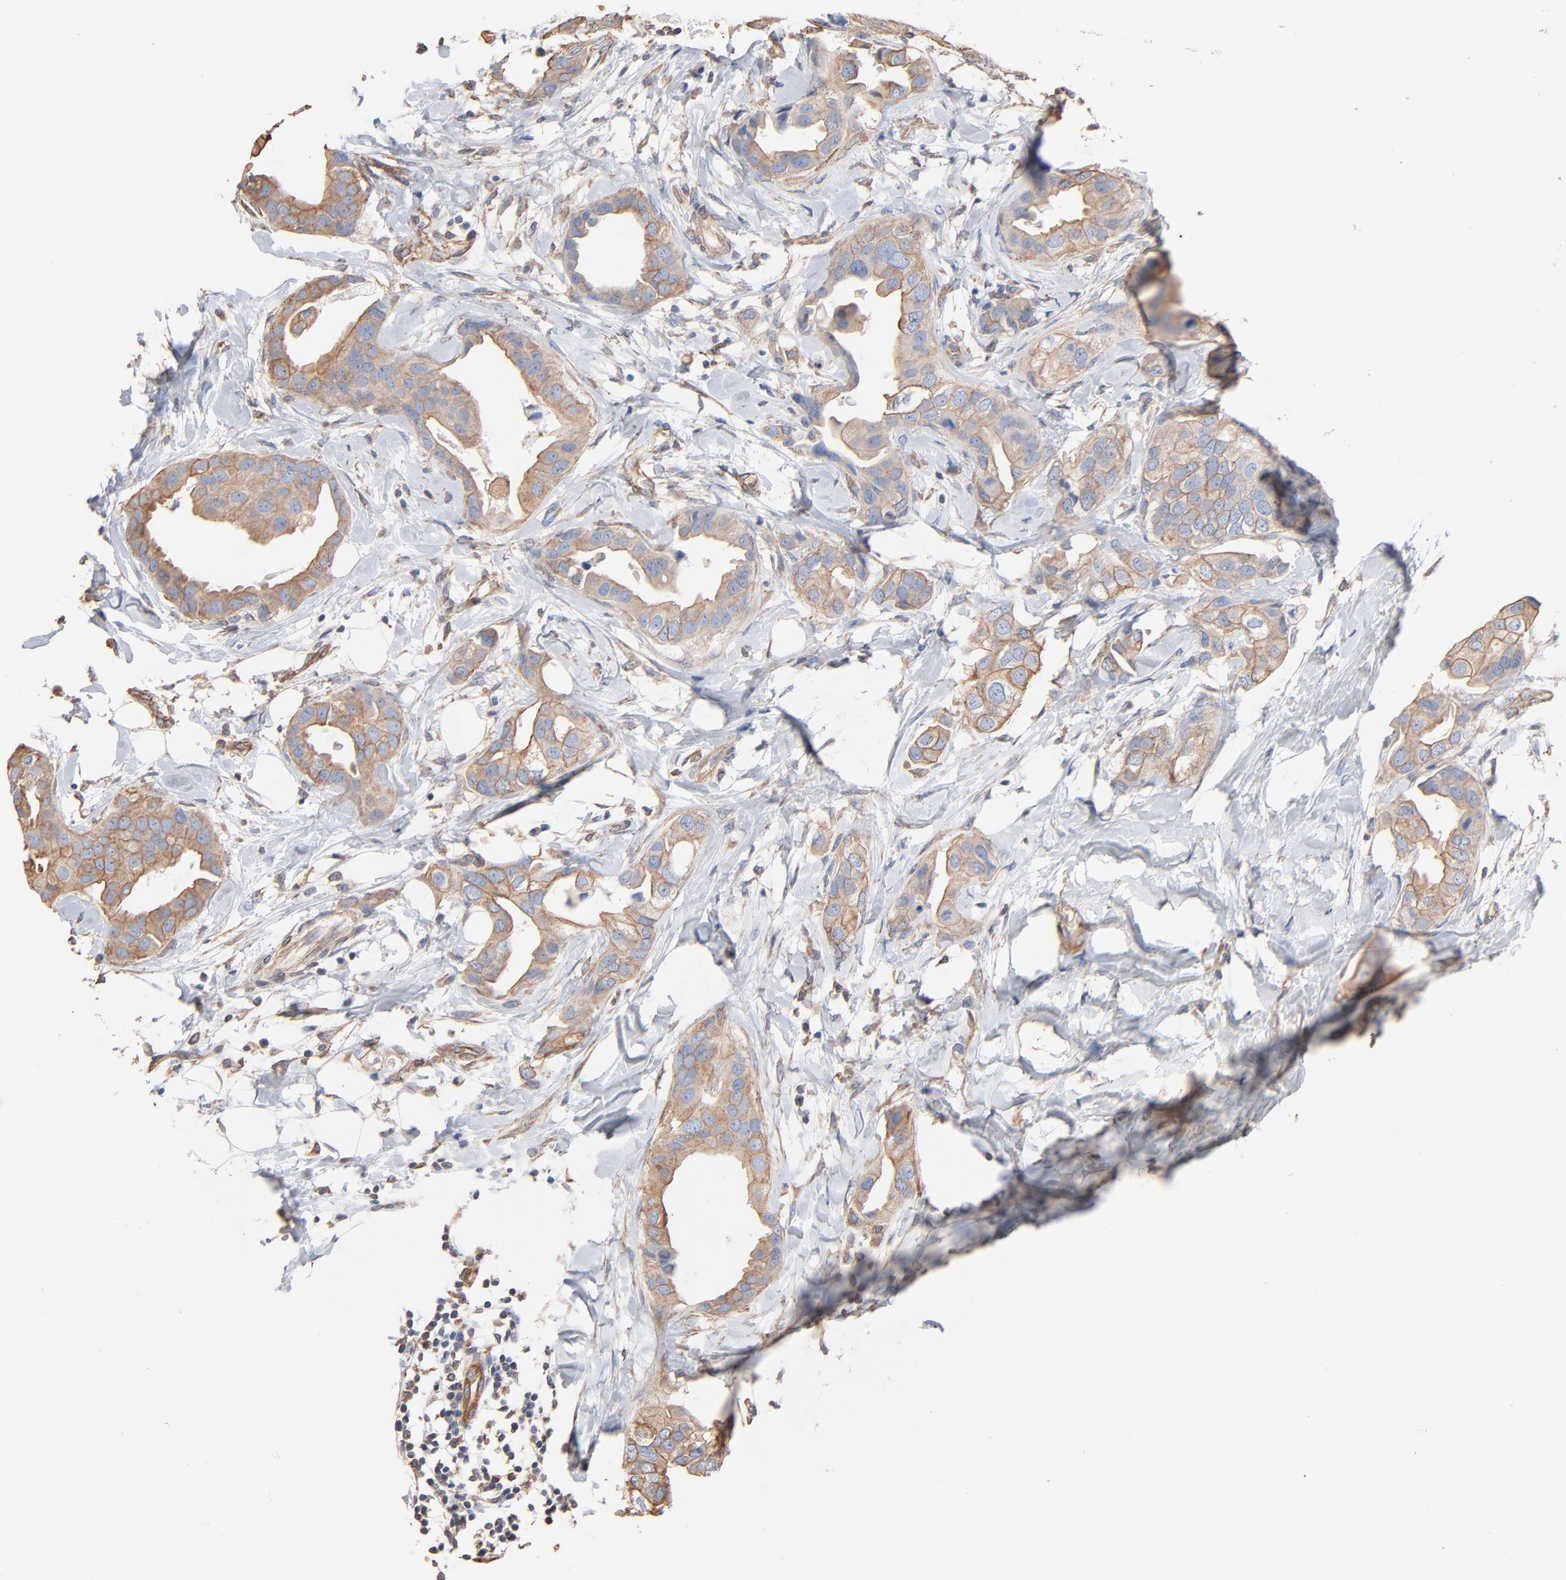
{"staining": {"intensity": "weak", "quantity": ">75%", "location": "cytoplasmic/membranous"}, "tissue": "breast cancer", "cell_type": "Tumor cells", "image_type": "cancer", "snomed": [{"axis": "morphology", "description": "Duct carcinoma"}, {"axis": "topography", "description": "Breast"}], "caption": "Tumor cells demonstrate low levels of weak cytoplasmic/membranous positivity in about >75% of cells in human breast cancer.", "gene": "ABCD4", "patient": {"sex": "female", "age": 40}}